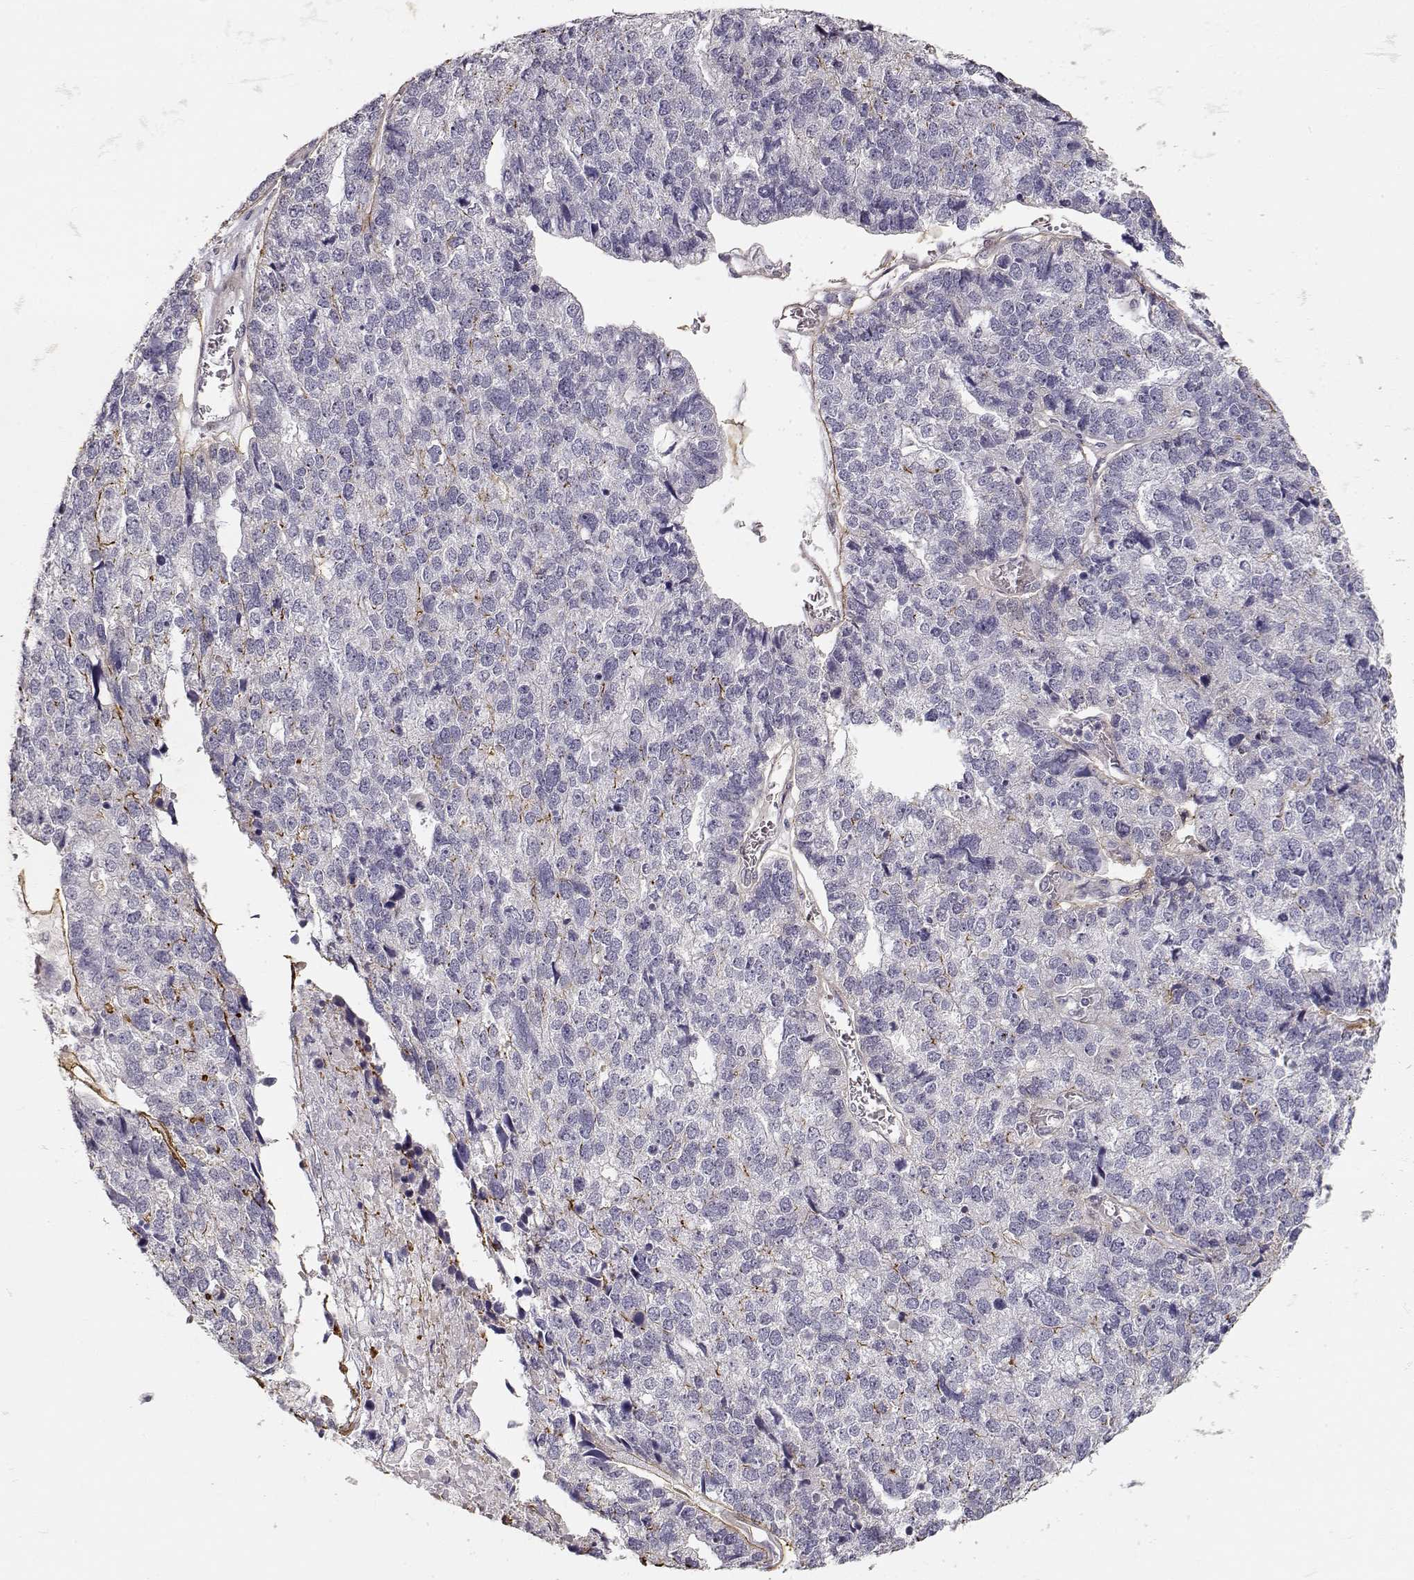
{"staining": {"intensity": "negative", "quantity": "none", "location": "none"}, "tissue": "stomach cancer", "cell_type": "Tumor cells", "image_type": "cancer", "snomed": [{"axis": "morphology", "description": "Adenocarcinoma, NOS"}, {"axis": "topography", "description": "Stomach"}], "caption": "Immunohistochemistry of human stomach cancer reveals no expression in tumor cells. (Stains: DAB IHC with hematoxylin counter stain, Microscopy: brightfield microscopy at high magnification).", "gene": "LAMA5", "patient": {"sex": "male", "age": 69}}